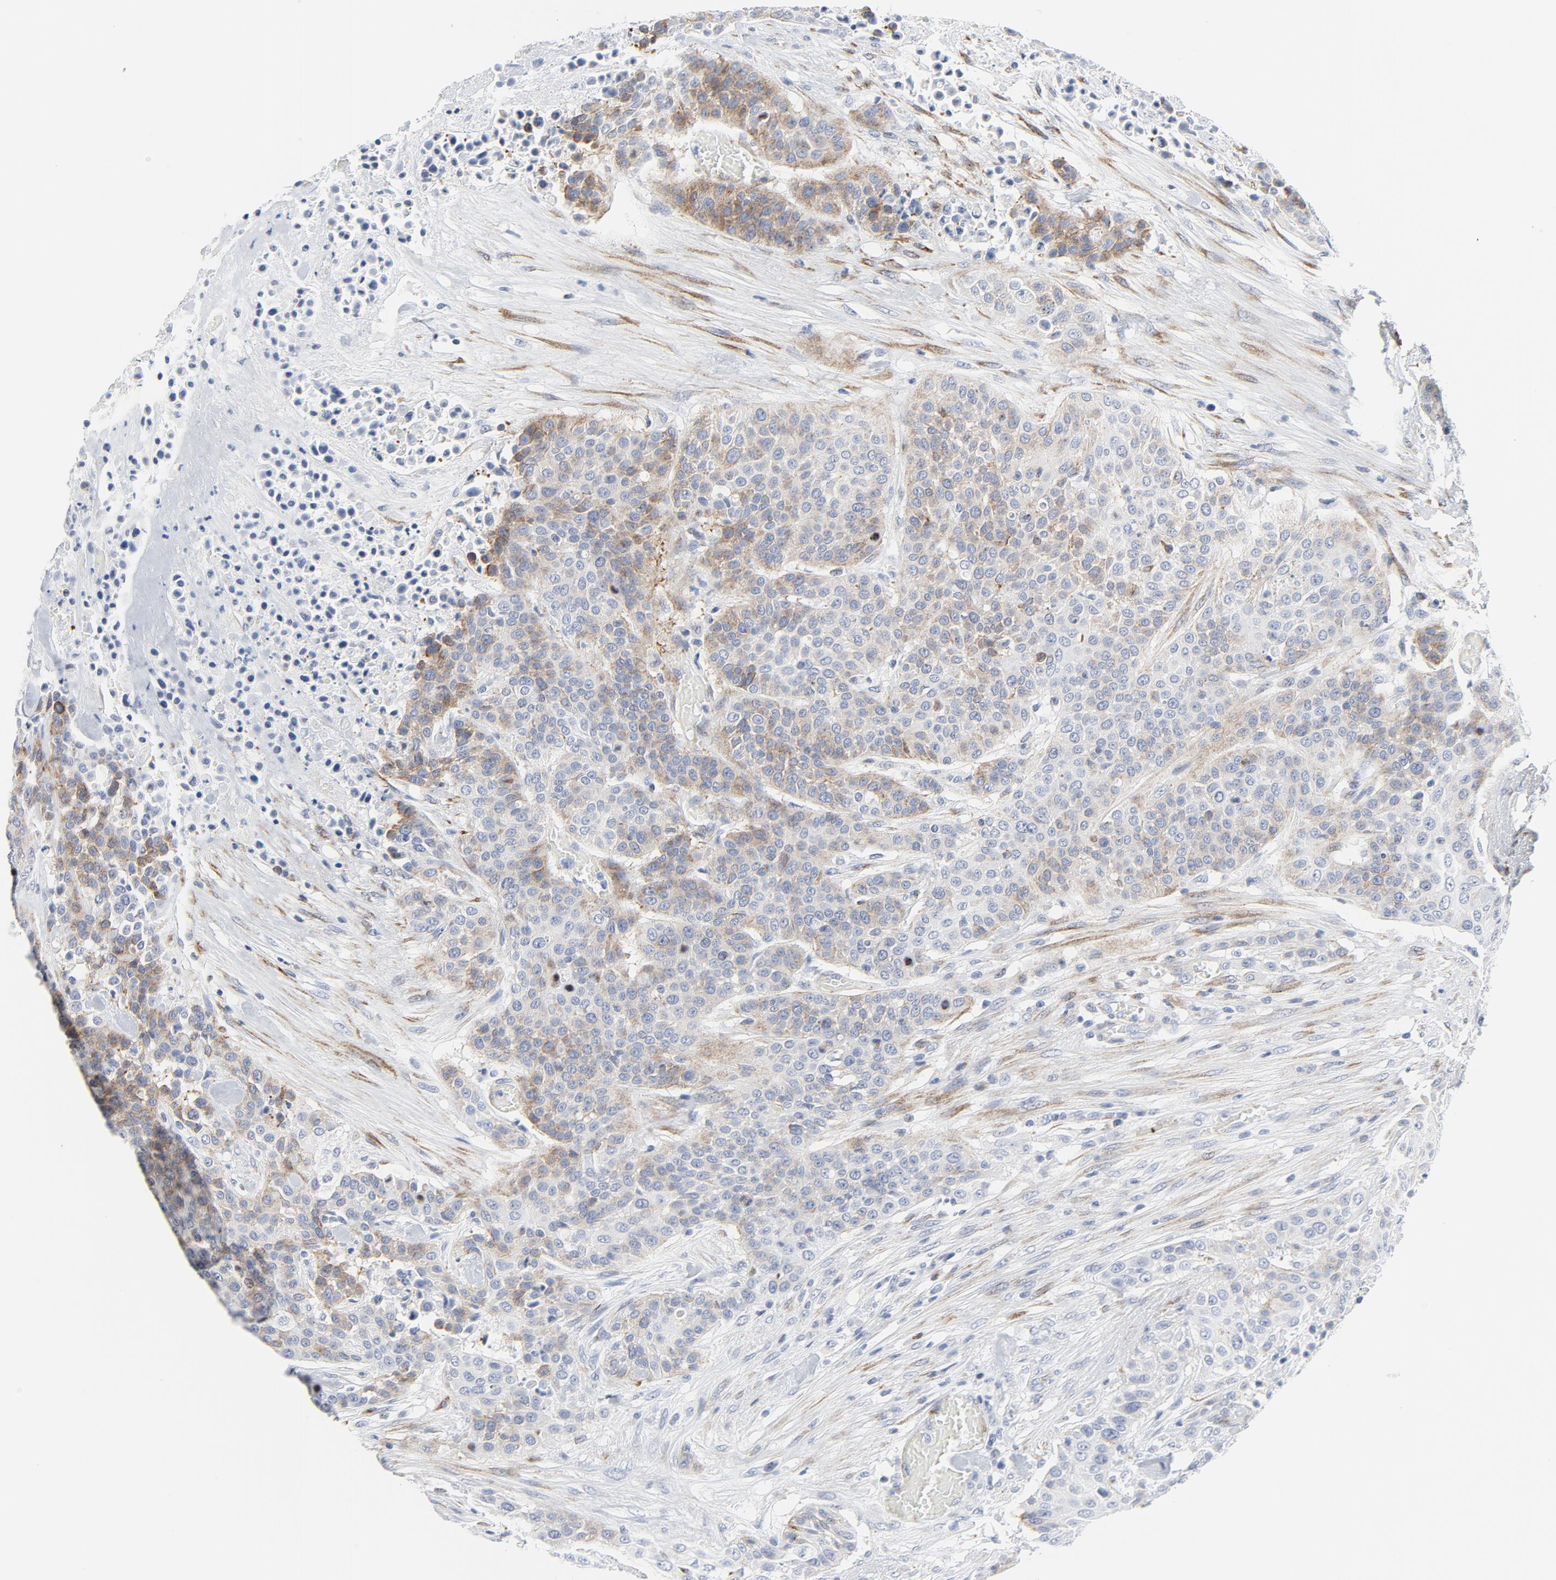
{"staining": {"intensity": "weak", "quantity": "<25%", "location": "cytoplasmic/membranous"}, "tissue": "urothelial cancer", "cell_type": "Tumor cells", "image_type": "cancer", "snomed": [{"axis": "morphology", "description": "Urothelial carcinoma, High grade"}, {"axis": "topography", "description": "Urinary bladder"}], "caption": "This is a histopathology image of IHC staining of urothelial cancer, which shows no staining in tumor cells.", "gene": "TUBB1", "patient": {"sex": "male", "age": 74}}